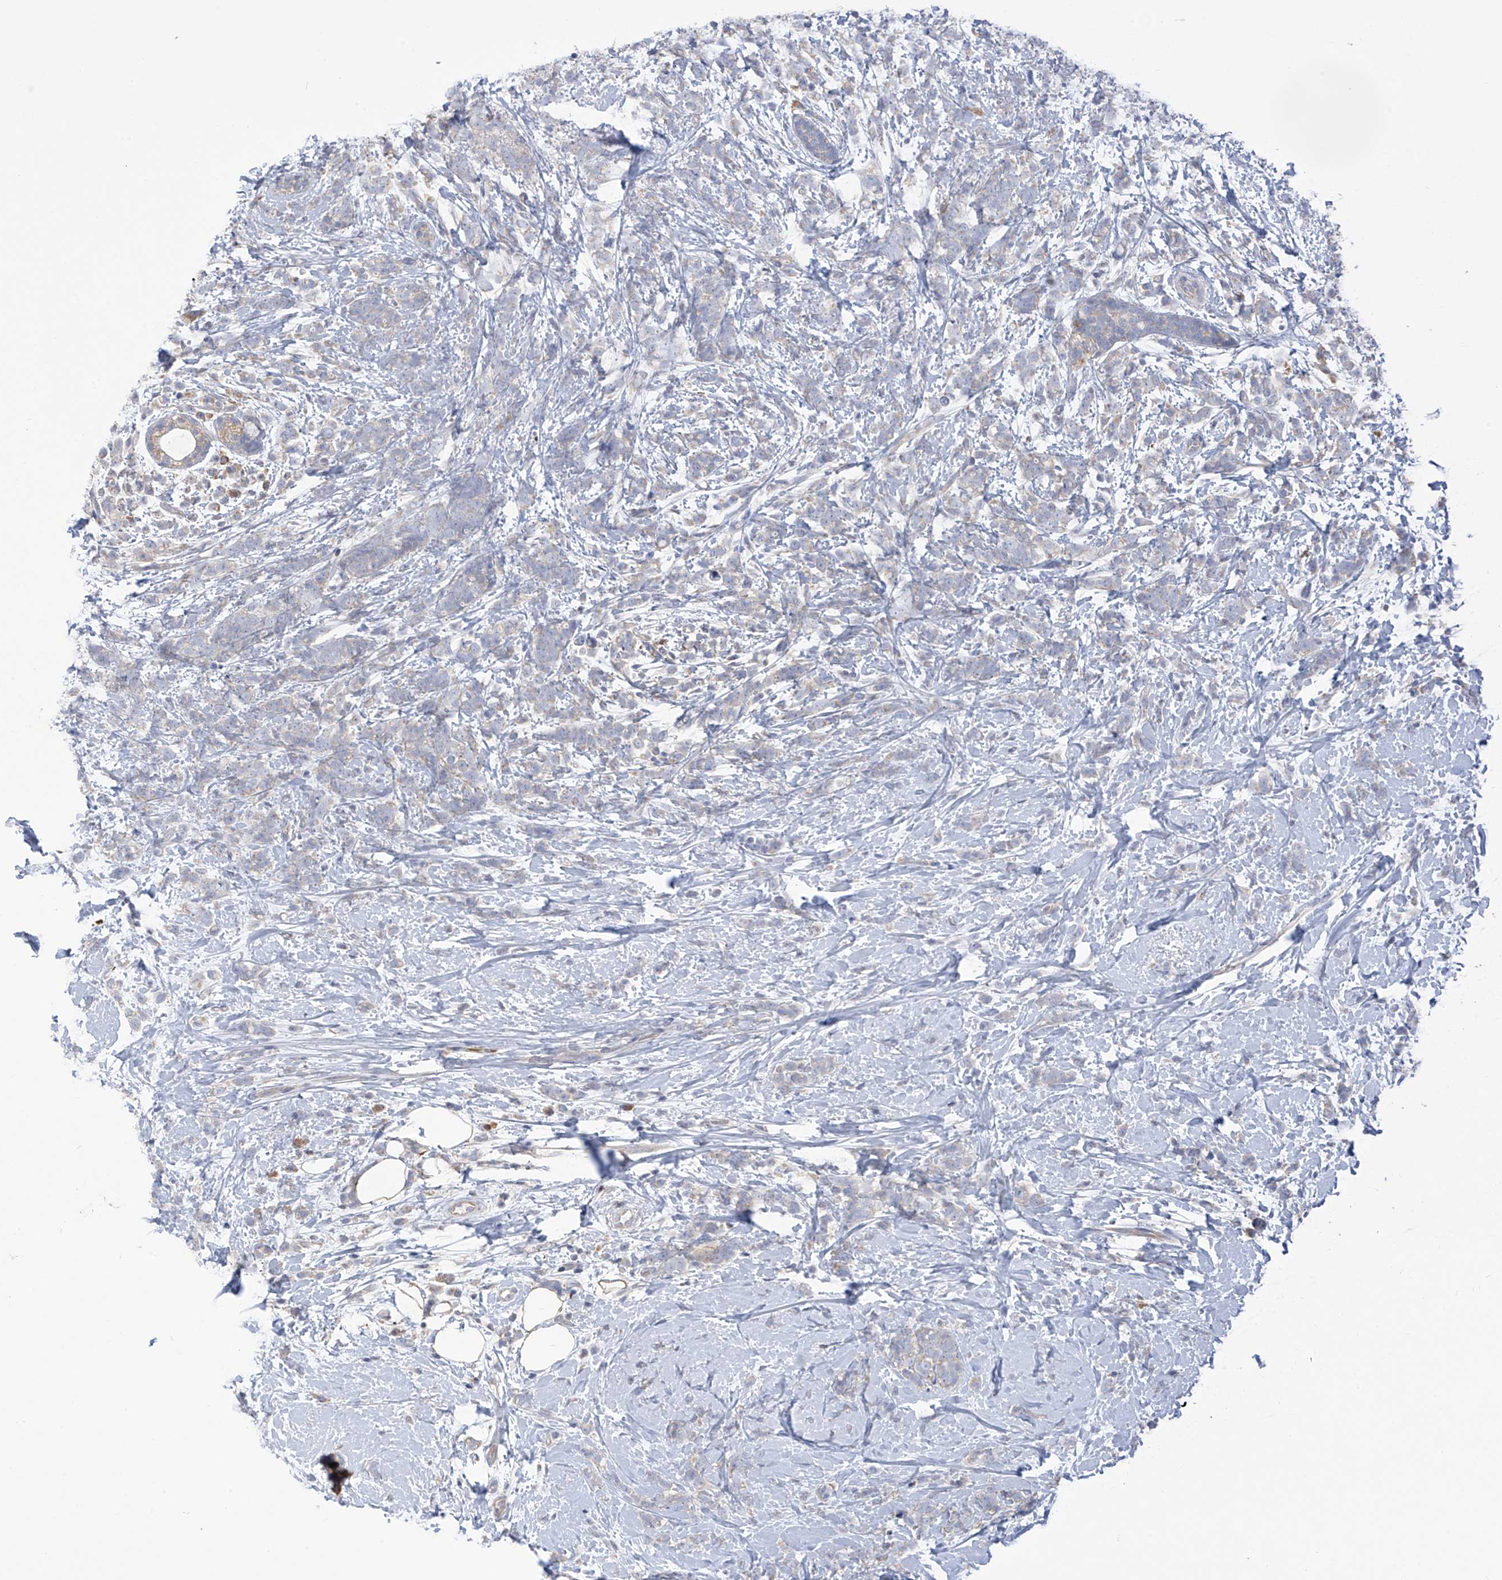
{"staining": {"intensity": "negative", "quantity": "none", "location": "none"}, "tissue": "breast cancer", "cell_type": "Tumor cells", "image_type": "cancer", "snomed": [{"axis": "morphology", "description": "Lobular carcinoma"}, {"axis": "topography", "description": "Breast"}], "caption": "The micrograph shows no significant expression in tumor cells of breast lobular carcinoma. (DAB IHC with hematoxylin counter stain).", "gene": "SLCO4A1", "patient": {"sex": "female", "age": 58}}